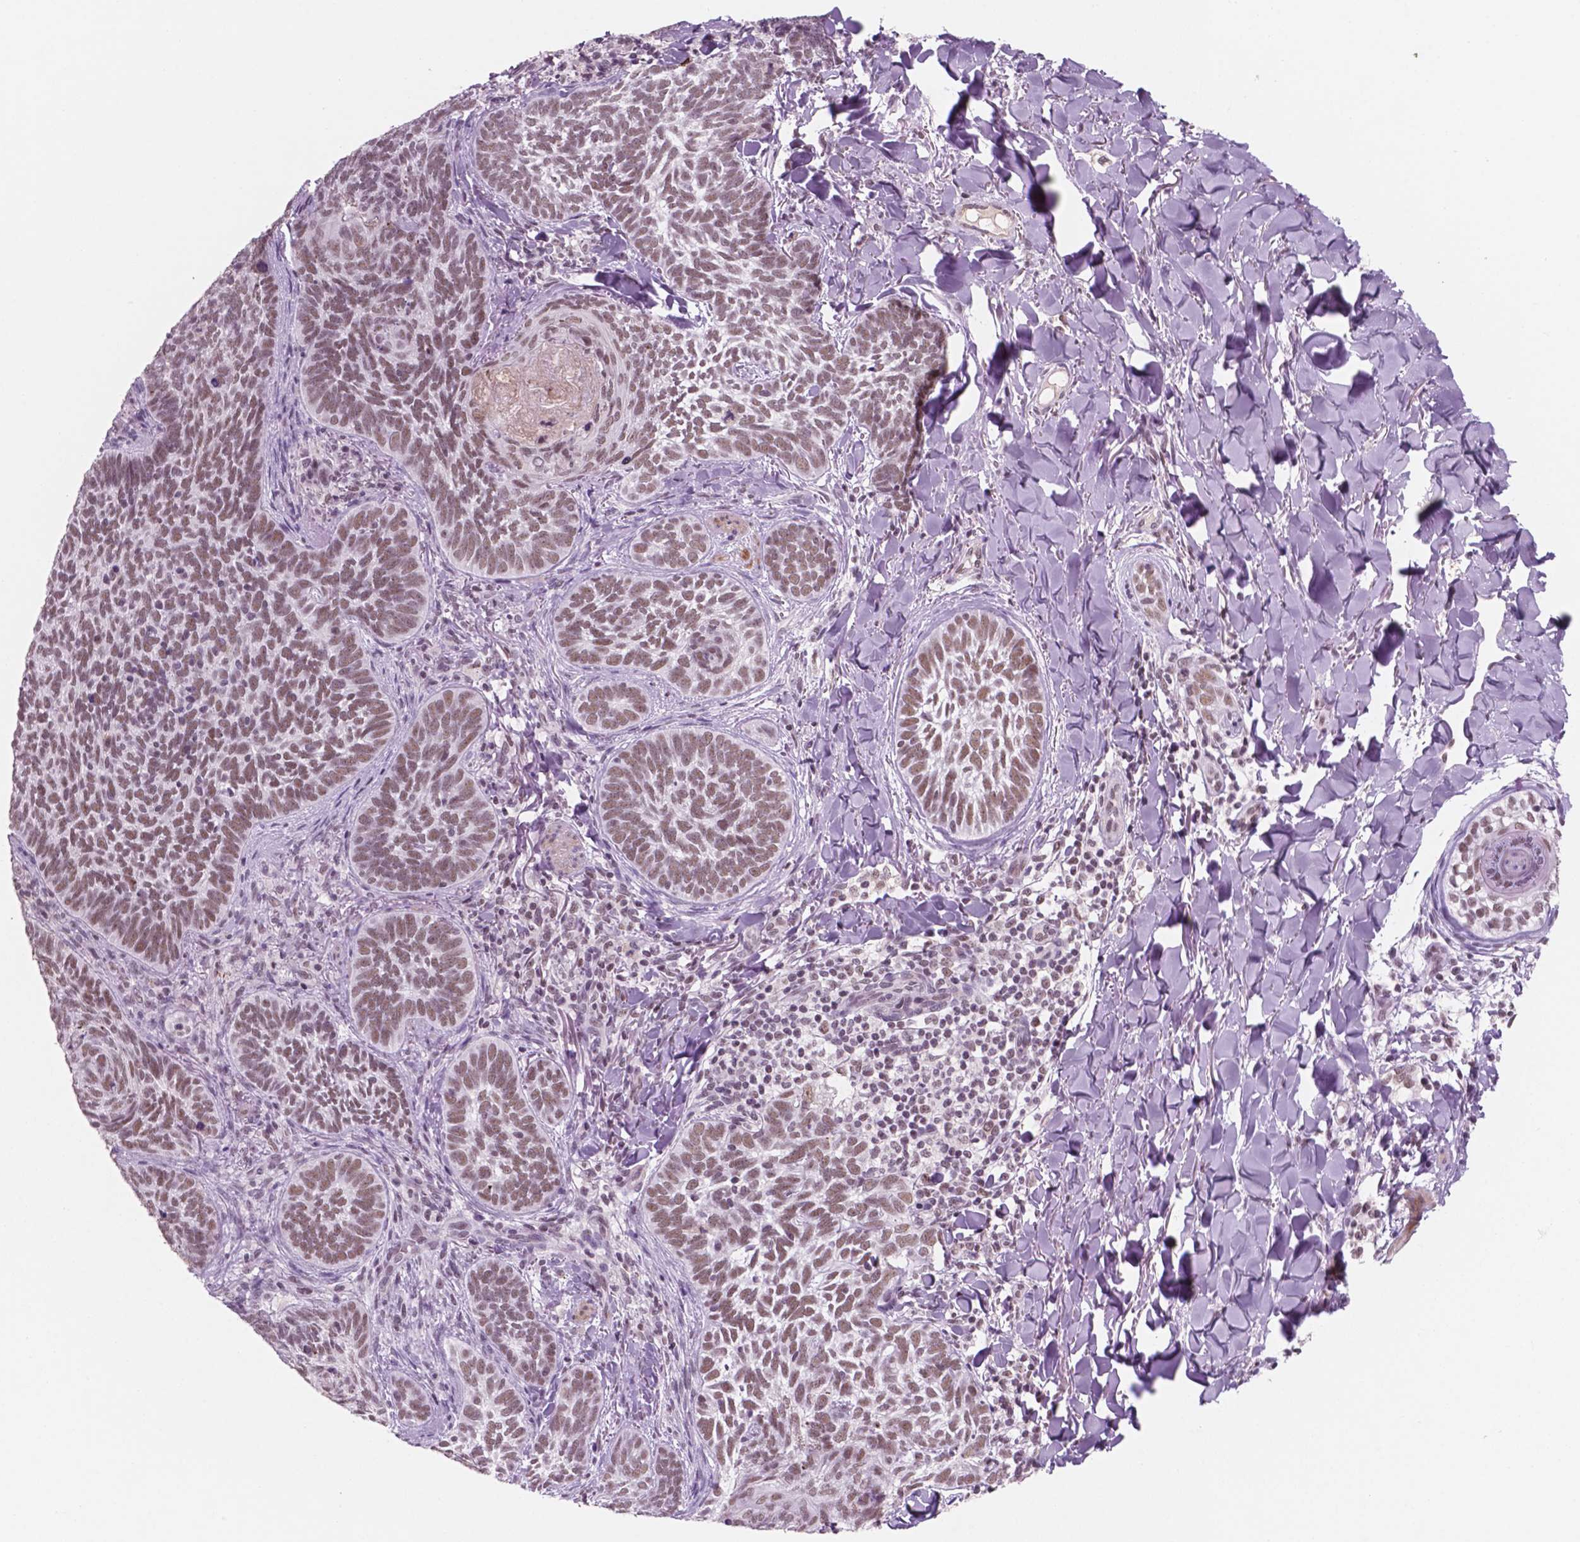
{"staining": {"intensity": "weak", "quantity": ">75%", "location": "nuclear"}, "tissue": "skin cancer", "cell_type": "Tumor cells", "image_type": "cancer", "snomed": [{"axis": "morphology", "description": "Normal tissue, NOS"}, {"axis": "morphology", "description": "Basal cell carcinoma"}, {"axis": "topography", "description": "Skin"}], "caption": "Immunohistochemistry photomicrograph of neoplastic tissue: skin basal cell carcinoma stained using immunohistochemistry (IHC) demonstrates low levels of weak protein expression localized specifically in the nuclear of tumor cells, appearing as a nuclear brown color.", "gene": "CTR9", "patient": {"sex": "male", "age": 46}}